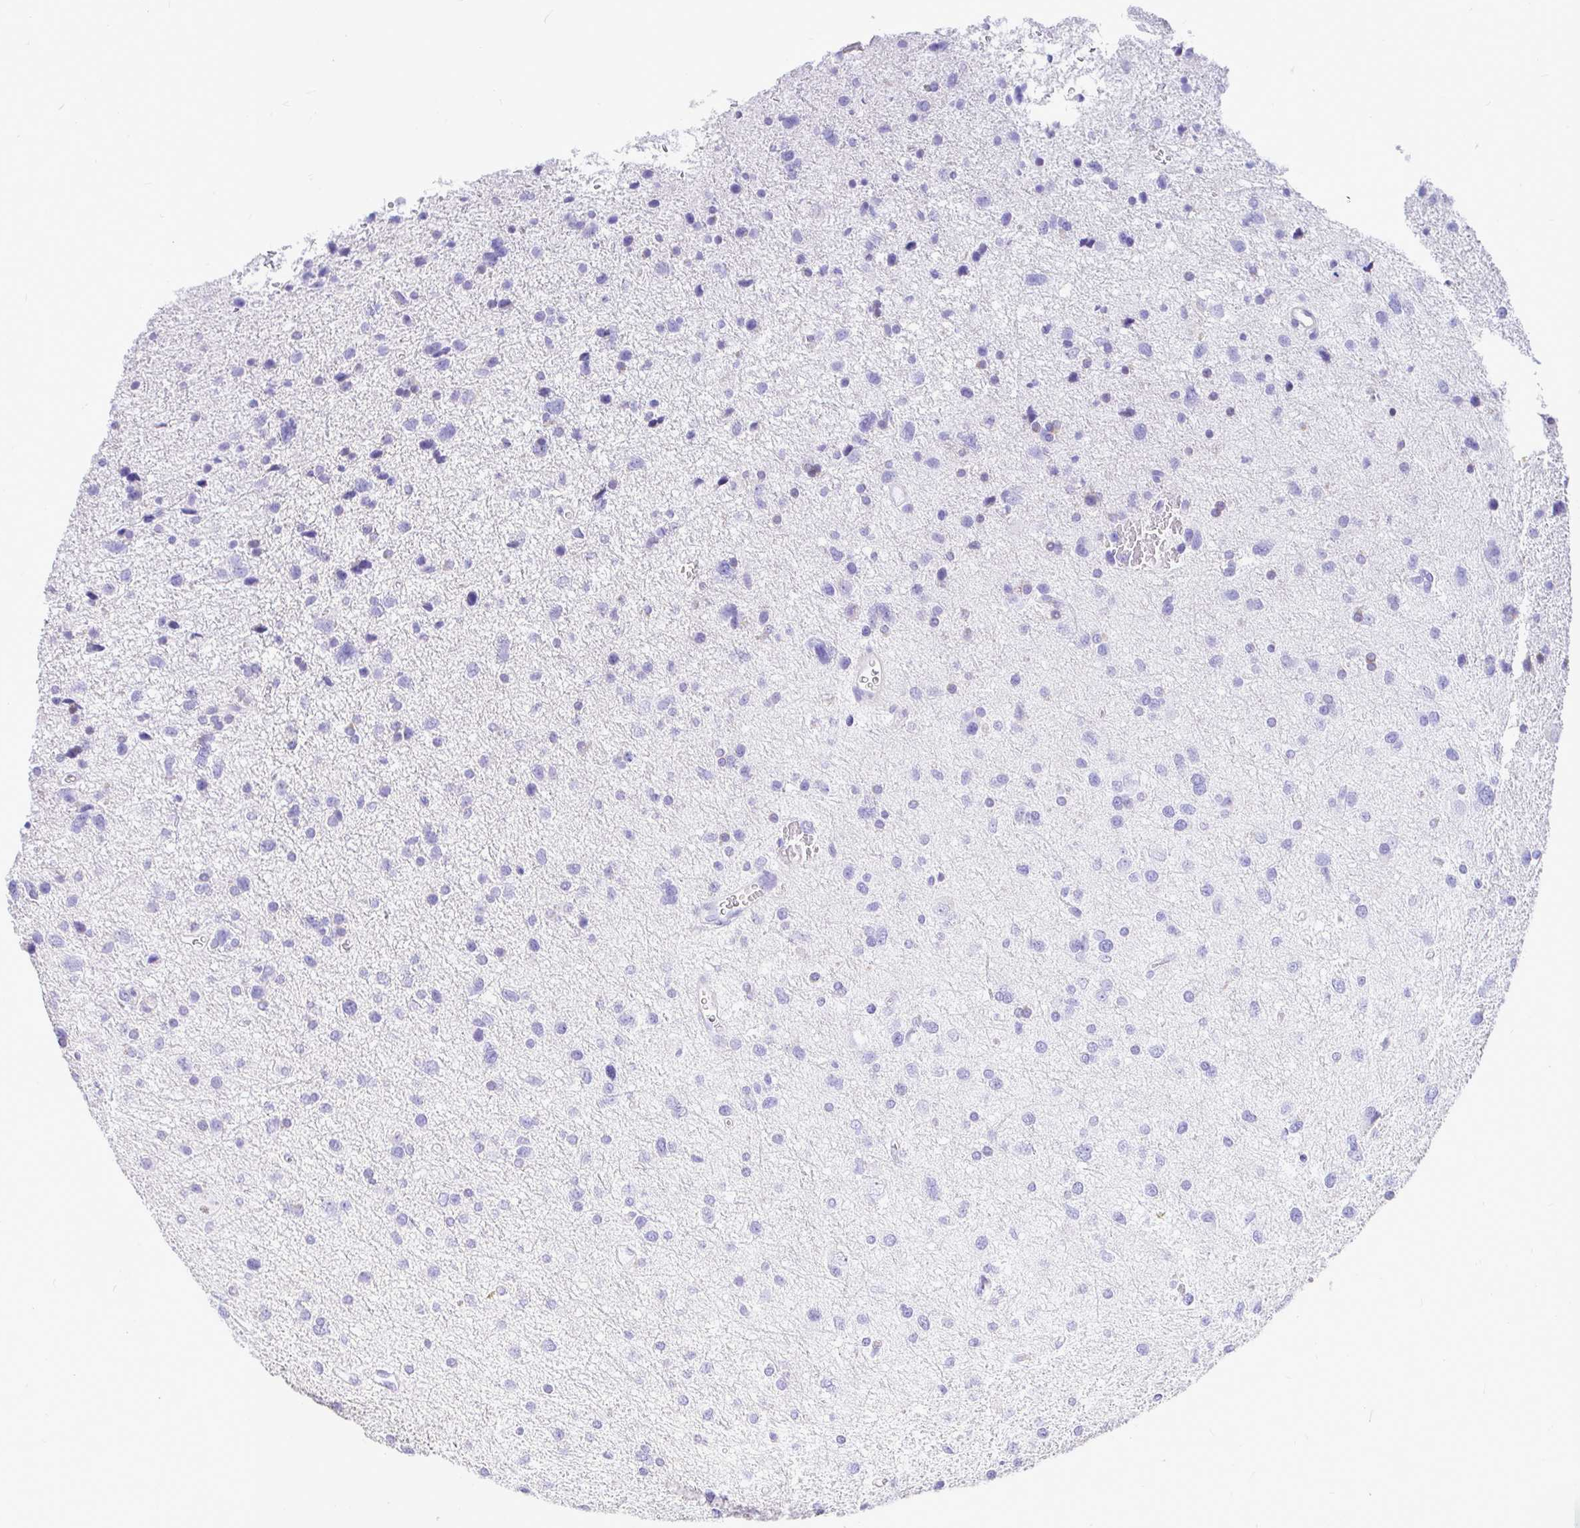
{"staining": {"intensity": "negative", "quantity": "none", "location": "none"}, "tissue": "glioma", "cell_type": "Tumor cells", "image_type": "cancer", "snomed": [{"axis": "morphology", "description": "Glioma, malignant, Low grade"}, {"axis": "topography", "description": "Brain"}], "caption": "IHC micrograph of human glioma stained for a protein (brown), which displays no expression in tumor cells. (DAB immunohistochemistry visualized using brightfield microscopy, high magnification).", "gene": "CCDC62", "patient": {"sex": "female", "age": 55}}